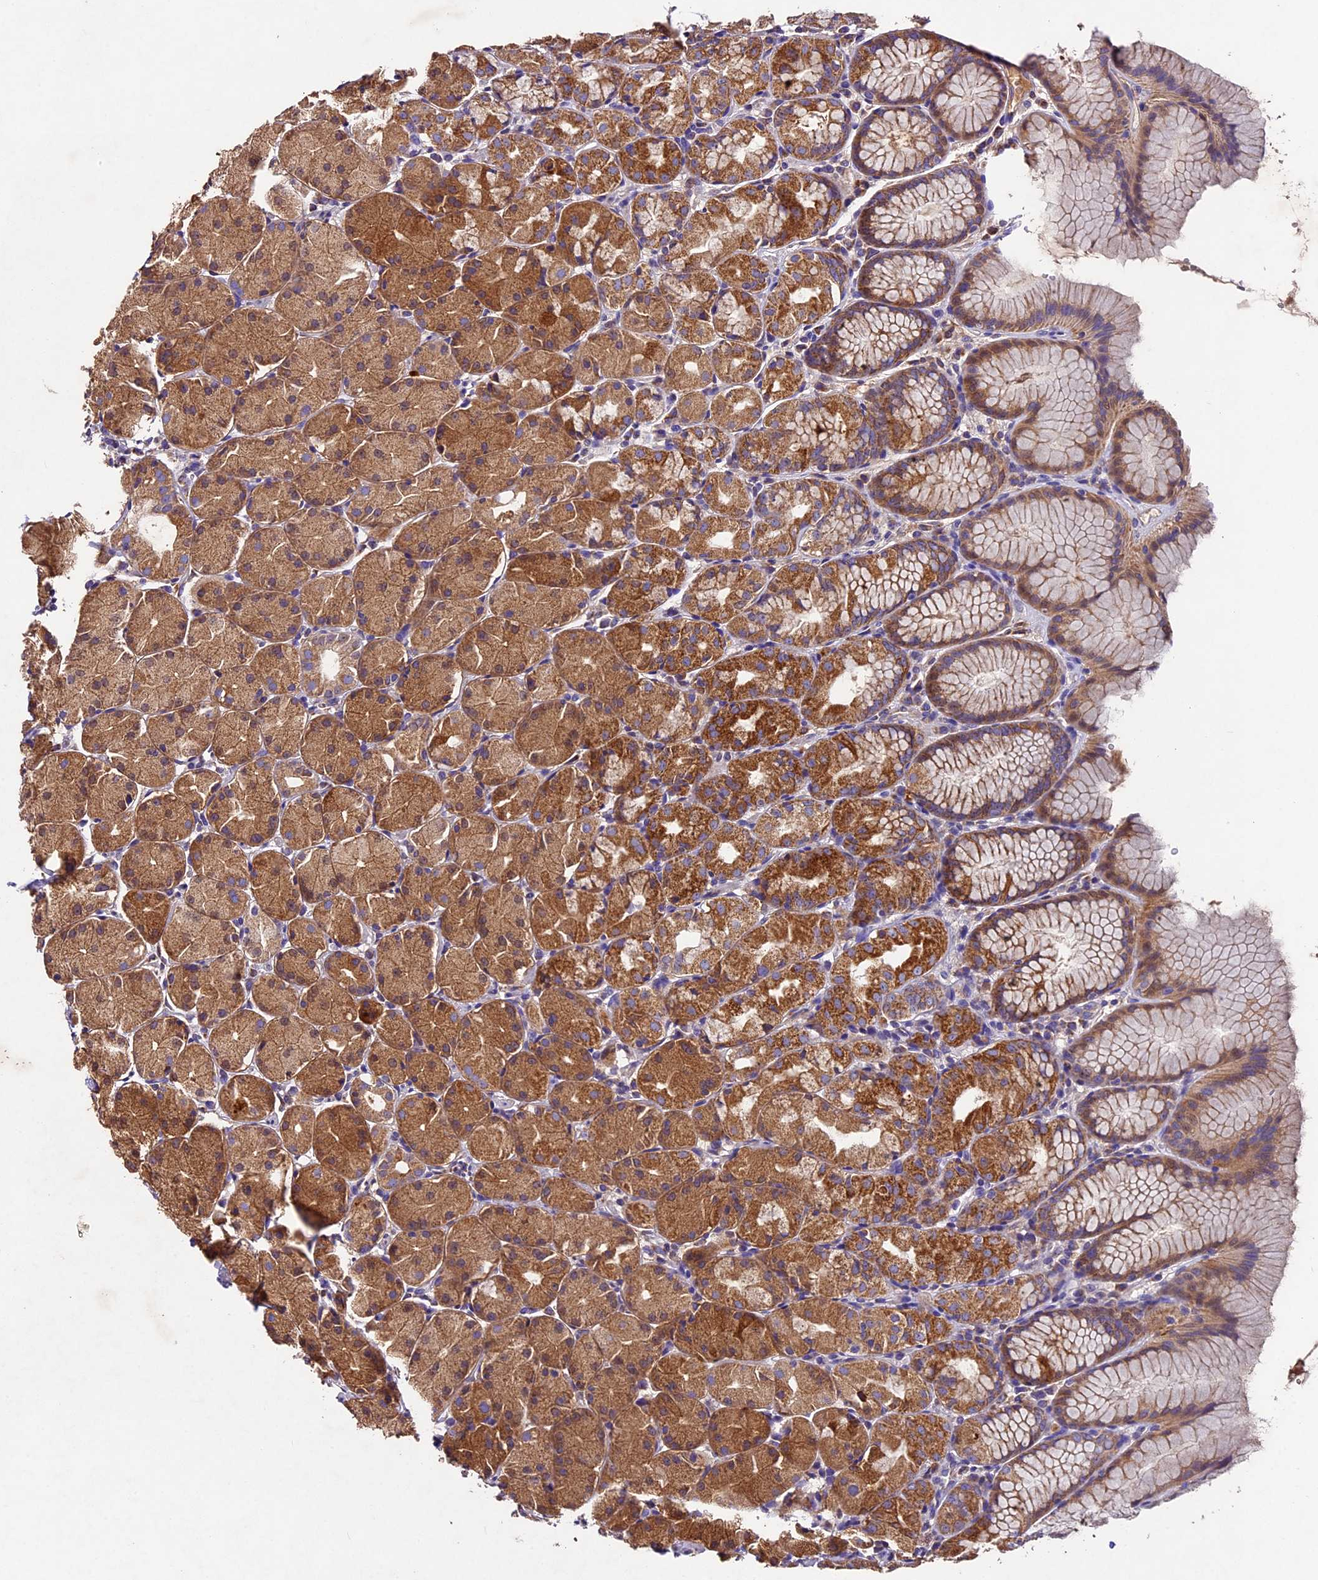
{"staining": {"intensity": "strong", "quantity": "25%-75%", "location": "cytoplasmic/membranous"}, "tissue": "stomach", "cell_type": "Glandular cells", "image_type": "normal", "snomed": [{"axis": "morphology", "description": "Normal tissue, NOS"}, {"axis": "topography", "description": "Stomach, upper"}], "caption": "Immunohistochemistry (IHC) image of normal stomach stained for a protein (brown), which exhibits high levels of strong cytoplasmic/membranous positivity in about 25%-75% of glandular cells.", "gene": "PMPCB", "patient": {"sex": "male", "age": 47}}